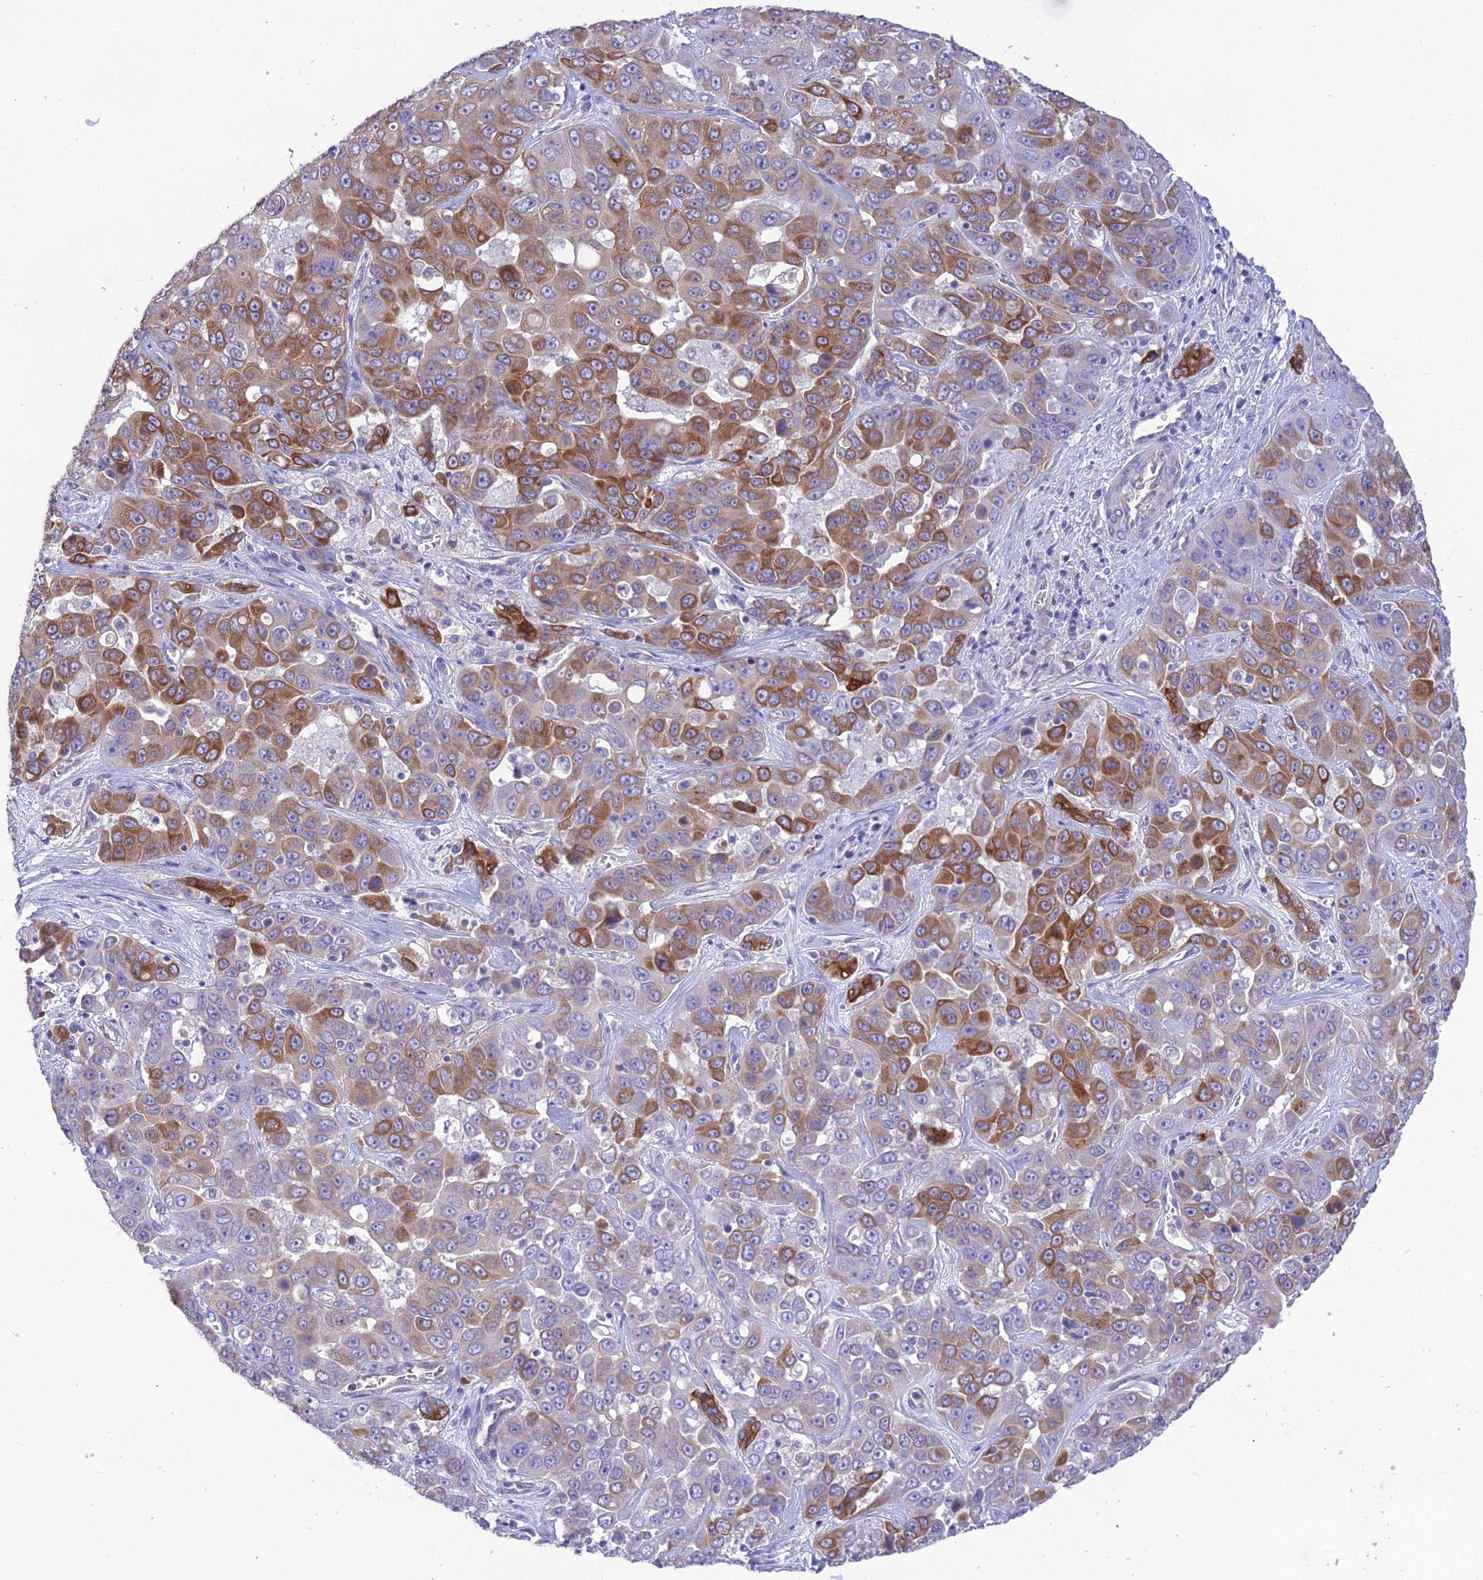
{"staining": {"intensity": "moderate", "quantity": "25%-75%", "location": "cytoplasmic/membranous"}, "tissue": "liver cancer", "cell_type": "Tumor cells", "image_type": "cancer", "snomed": [{"axis": "morphology", "description": "Cholangiocarcinoma"}, {"axis": "topography", "description": "Liver"}], "caption": "Immunohistochemistry micrograph of neoplastic tissue: human liver cholangiocarcinoma stained using immunohistochemistry exhibits medium levels of moderate protein expression localized specifically in the cytoplasmic/membranous of tumor cells, appearing as a cytoplasmic/membranous brown color.", "gene": "HSD17B2", "patient": {"sex": "female", "age": 52}}